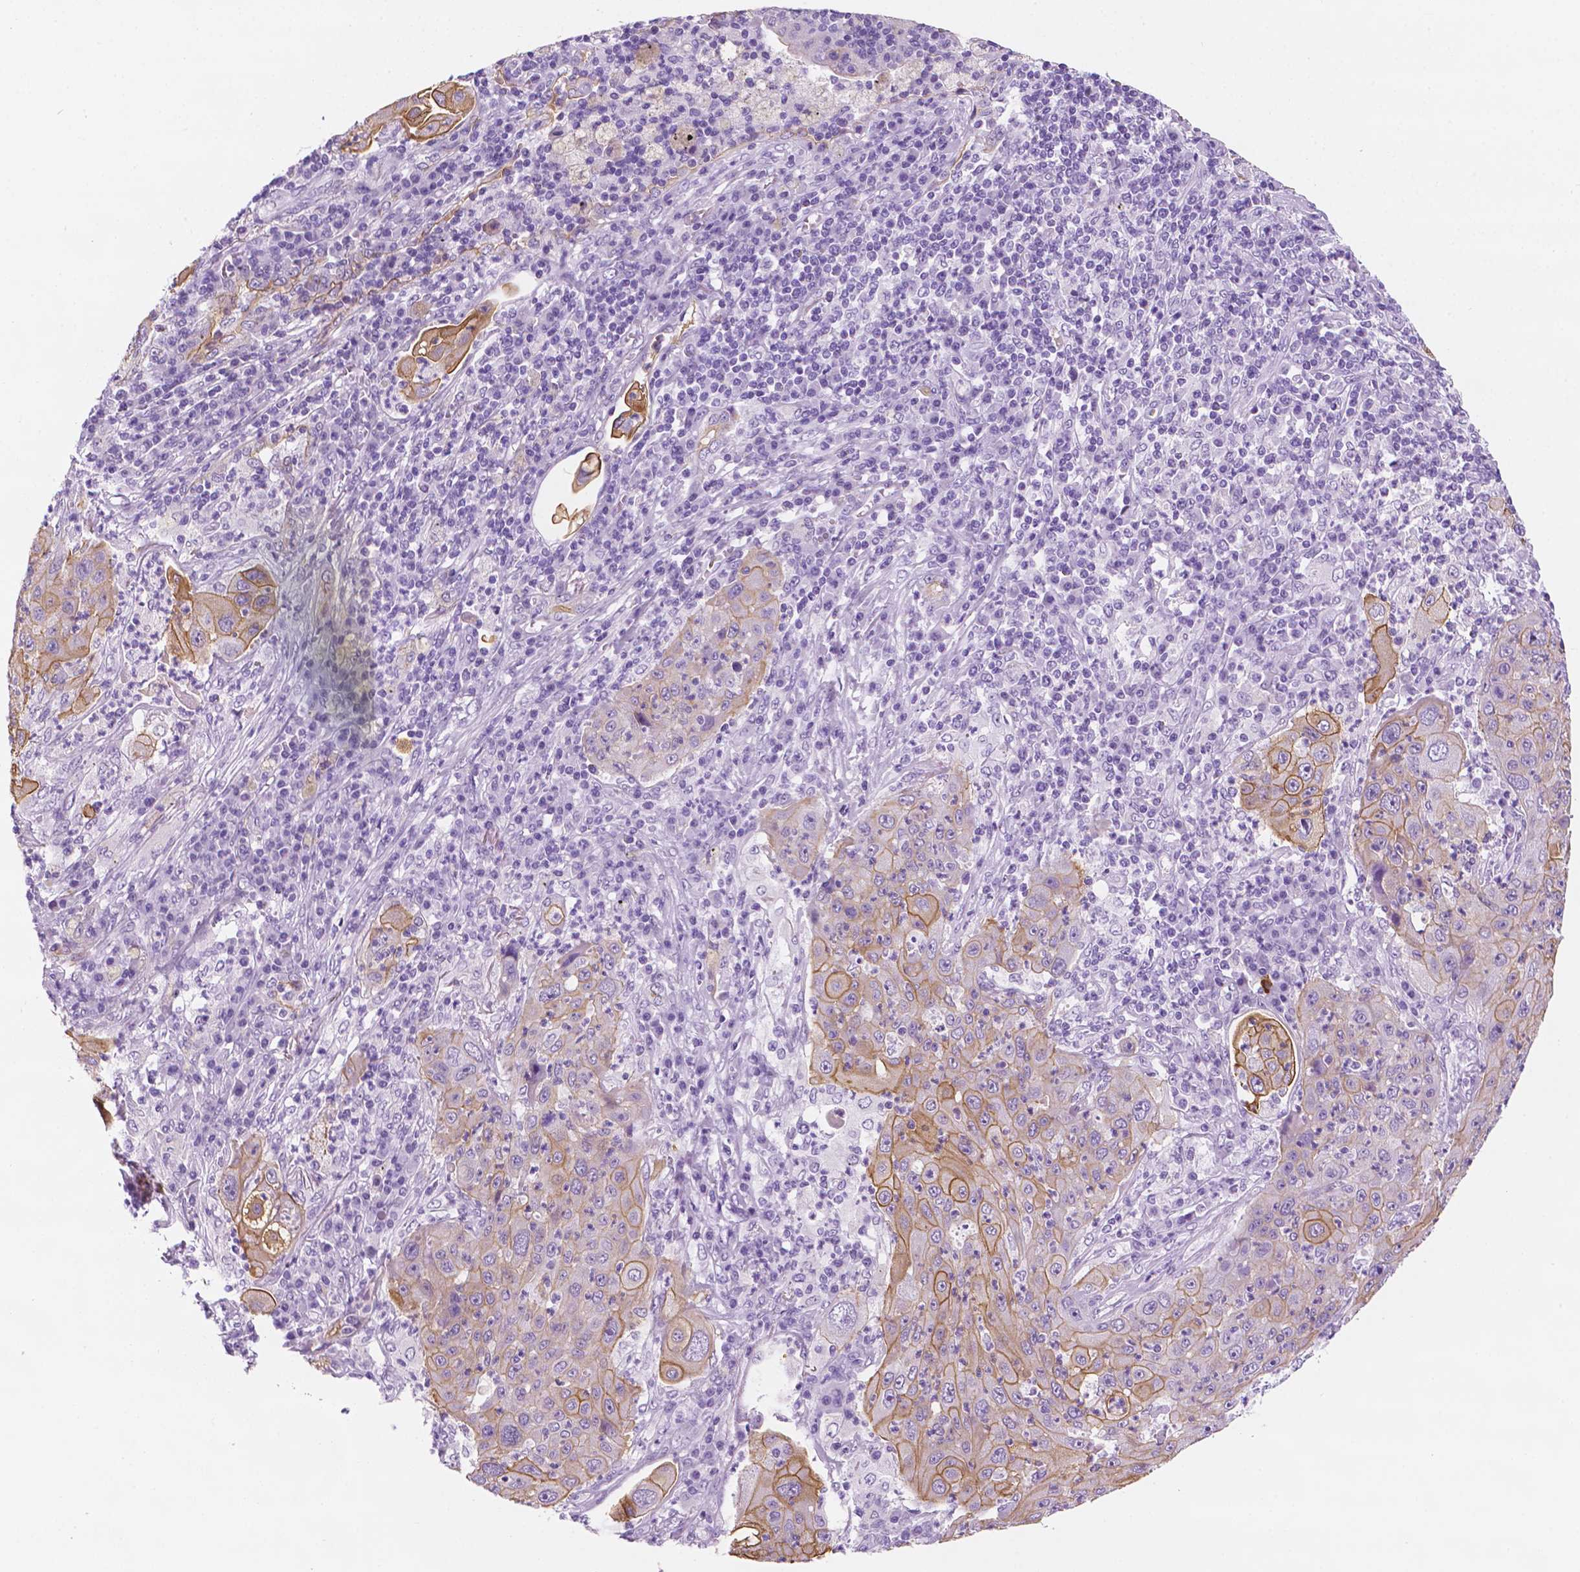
{"staining": {"intensity": "moderate", "quantity": "25%-75%", "location": "cytoplasmic/membranous"}, "tissue": "lung cancer", "cell_type": "Tumor cells", "image_type": "cancer", "snomed": [{"axis": "morphology", "description": "Squamous cell carcinoma, NOS"}, {"axis": "topography", "description": "Lung"}], "caption": "Immunohistochemistry (IHC) (DAB (3,3'-diaminobenzidine)) staining of squamous cell carcinoma (lung) reveals moderate cytoplasmic/membranous protein expression in approximately 25%-75% of tumor cells. Using DAB (3,3'-diaminobenzidine) (brown) and hematoxylin (blue) stains, captured at high magnification using brightfield microscopy.", "gene": "PPL", "patient": {"sex": "female", "age": 59}}